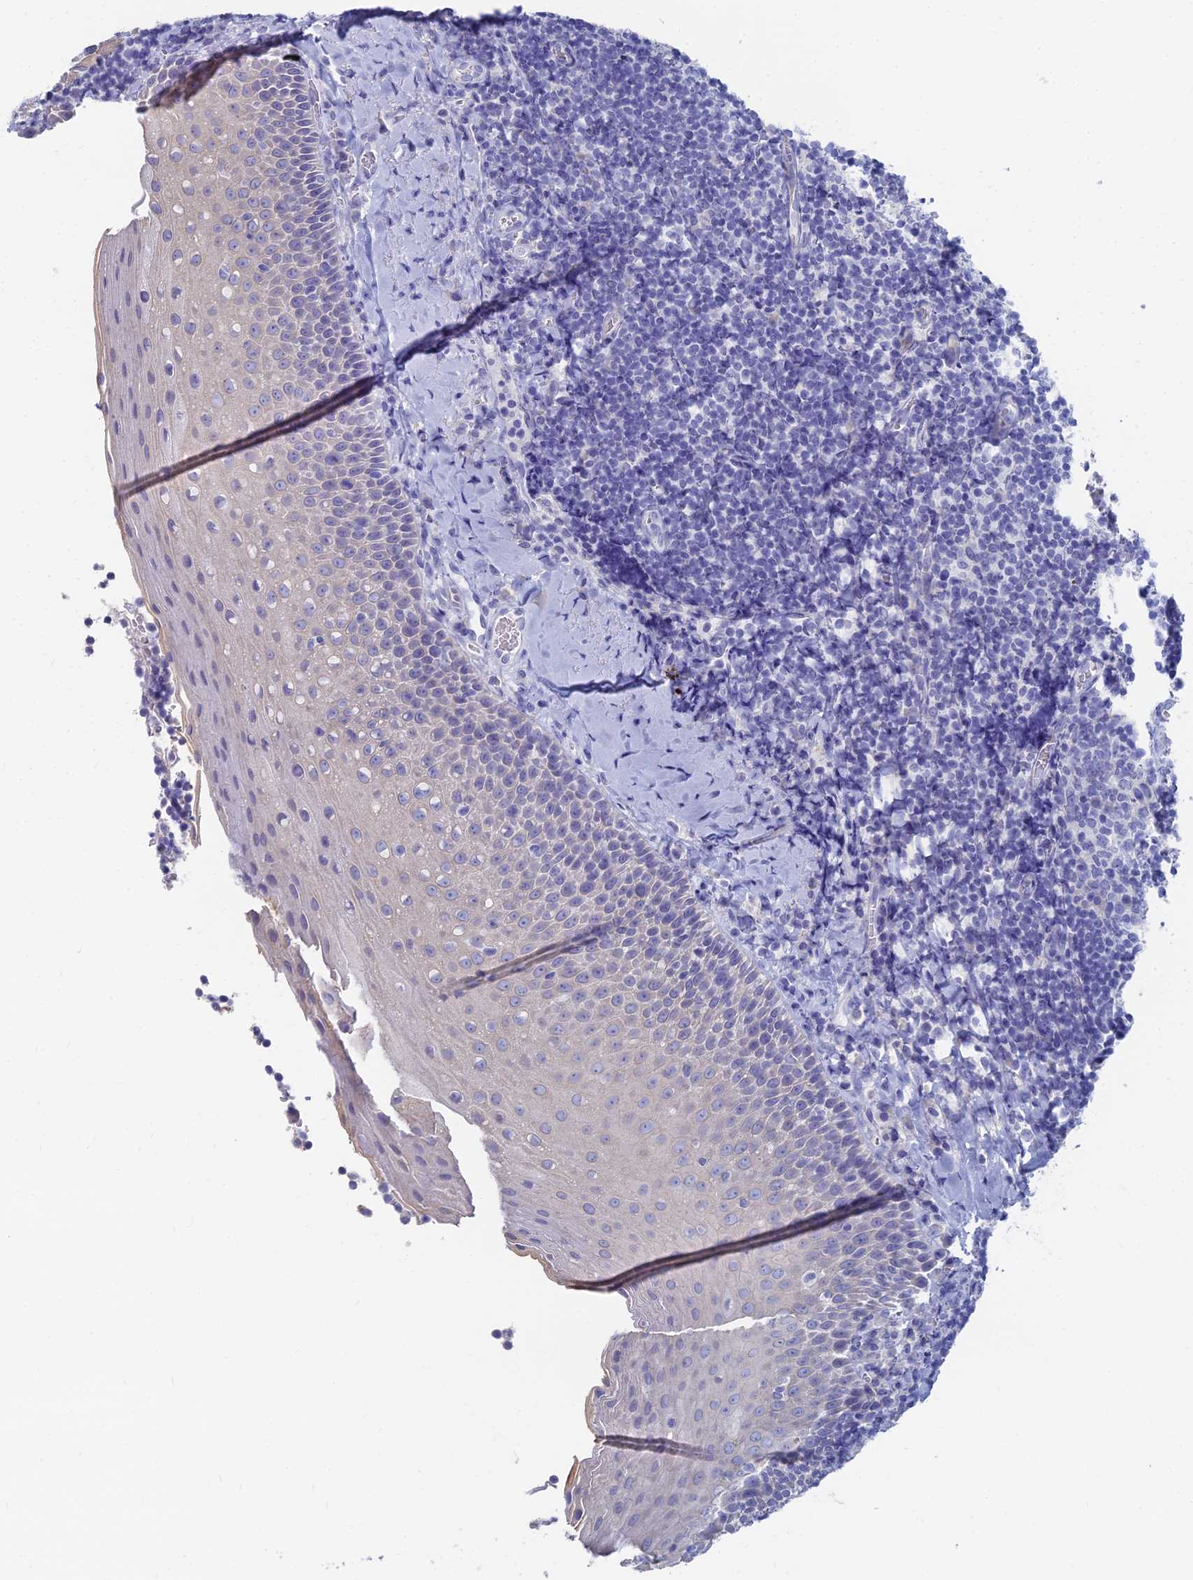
{"staining": {"intensity": "negative", "quantity": "none", "location": "none"}, "tissue": "tonsil", "cell_type": "Germinal center cells", "image_type": "normal", "snomed": [{"axis": "morphology", "description": "Normal tissue, NOS"}, {"axis": "topography", "description": "Tonsil"}], "caption": "Immunohistochemical staining of normal tonsil exhibits no significant staining in germinal center cells. (DAB IHC with hematoxylin counter stain).", "gene": "TNNT3", "patient": {"sex": "male", "age": 27}}